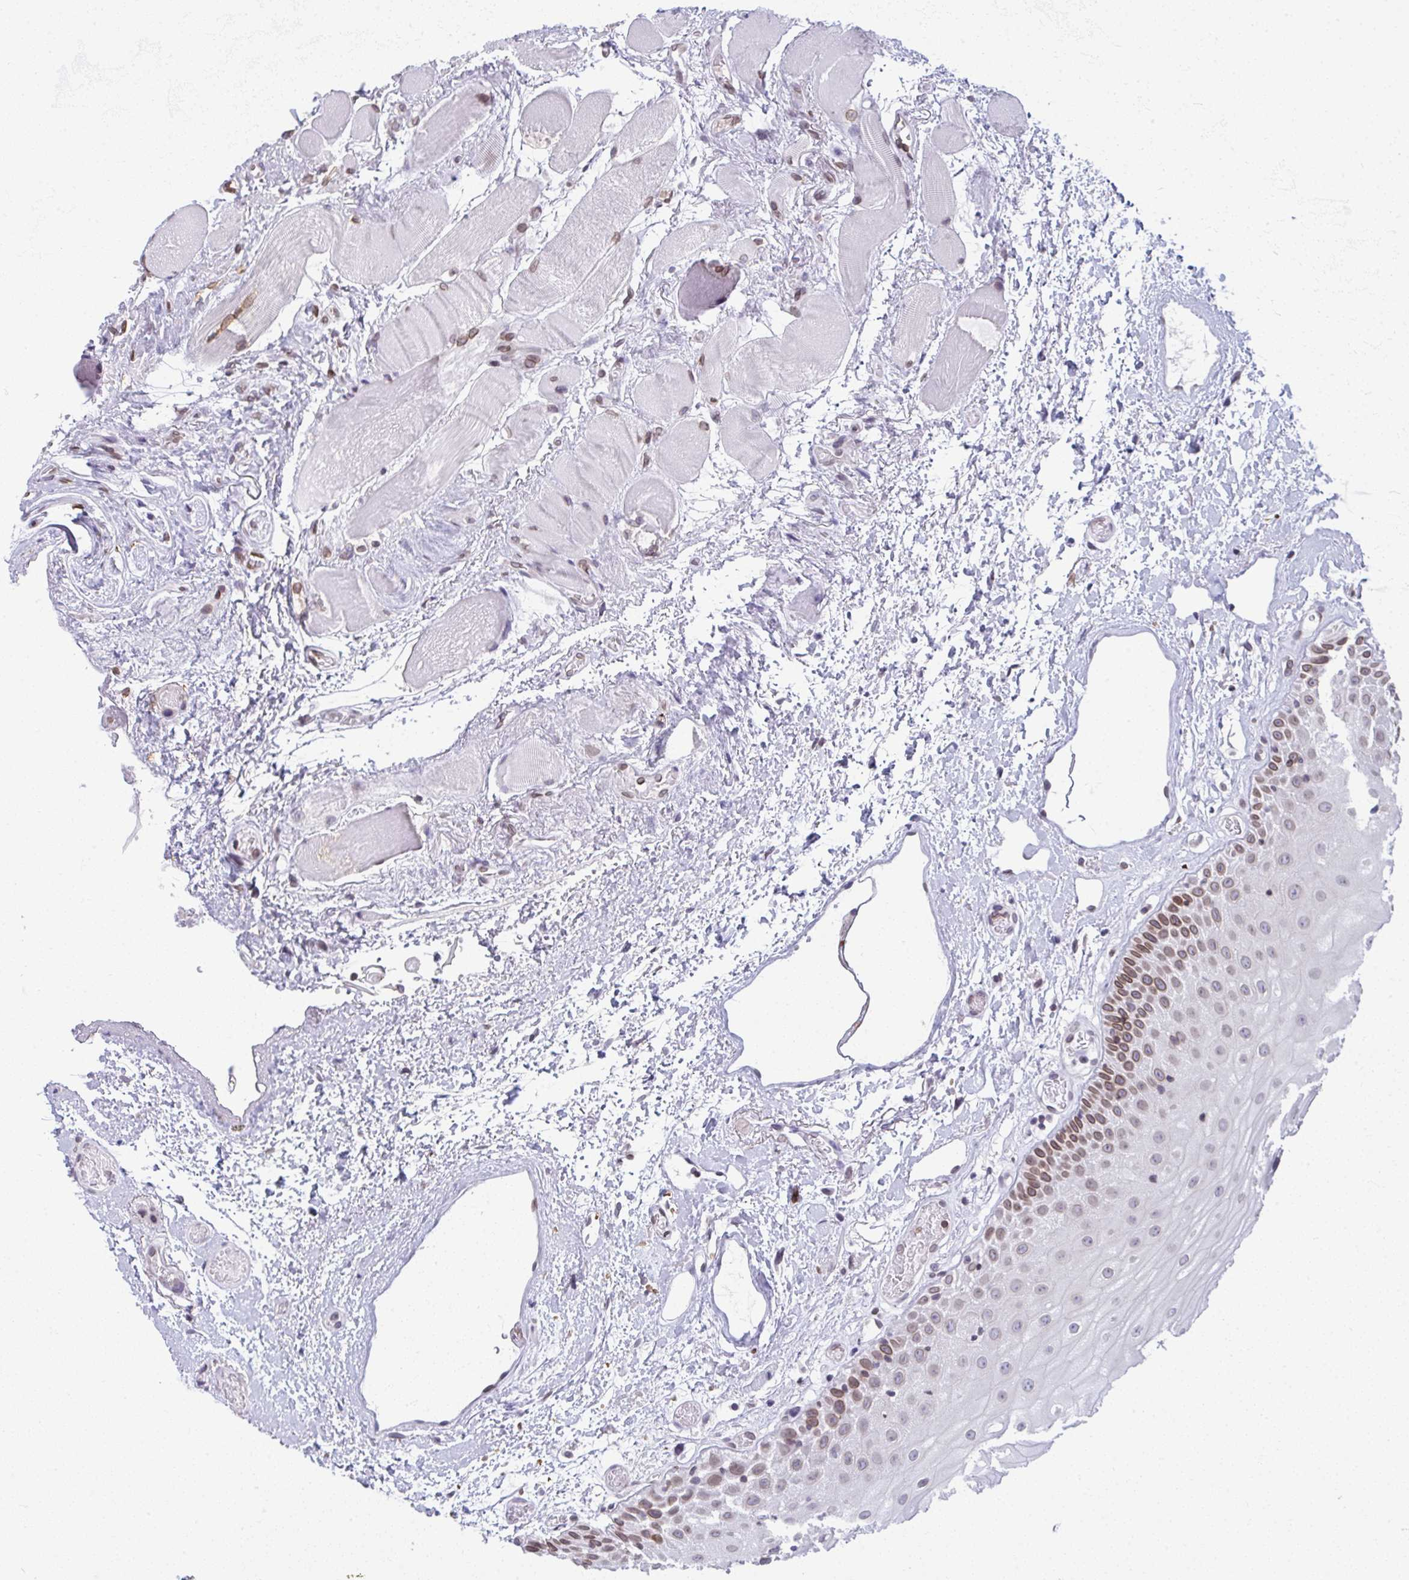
{"staining": {"intensity": "moderate", "quantity": "<25%", "location": "cytoplasmic/membranous,nuclear"}, "tissue": "oral mucosa", "cell_type": "Squamous epithelial cells", "image_type": "normal", "snomed": [{"axis": "morphology", "description": "Normal tissue, NOS"}, {"axis": "topography", "description": "Oral tissue"}], "caption": "The histopathology image displays staining of benign oral mucosa, revealing moderate cytoplasmic/membranous,nuclear protein positivity (brown color) within squamous epithelial cells. (Stains: DAB (3,3'-diaminobenzidine) in brown, nuclei in blue, Microscopy: brightfield microscopy at high magnification).", "gene": "LMNB2", "patient": {"sex": "female", "age": 82}}